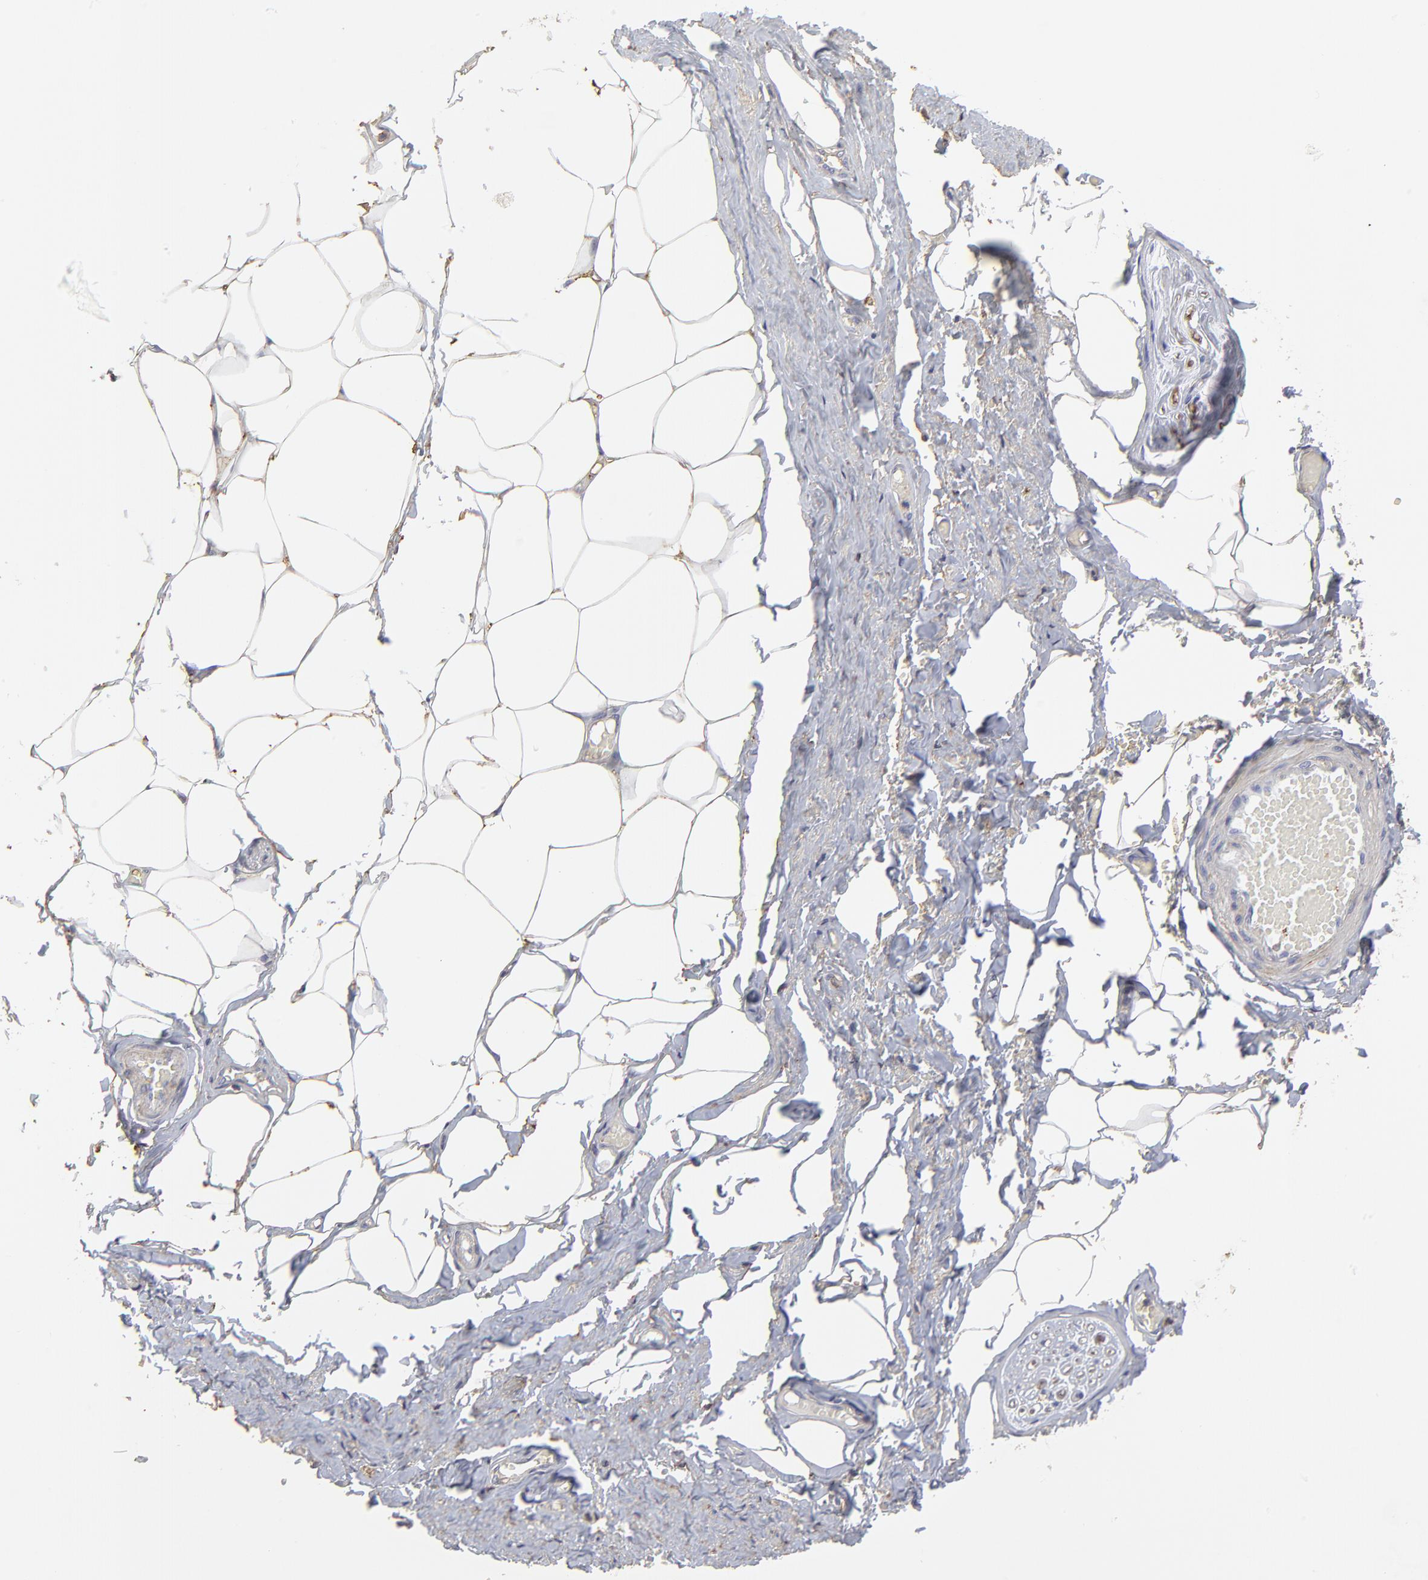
{"staining": {"intensity": "weak", "quantity": "25%-75%", "location": "cytoplasmic/membranous"}, "tissue": "adipose tissue", "cell_type": "Adipocytes", "image_type": "normal", "snomed": [{"axis": "morphology", "description": "Normal tissue, NOS"}, {"axis": "topography", "description": "Soft tissue"}, {"axis": "topography", "description": "Peripheral nerve tissue"}], "caption": "IHC image of normal human adipose tissue stained for a protein (brown), which displays low levels of weak cytoplasmic/membranous staining in about 25%-75% of adipocytes.", "gene": "ANXA6", "patient": {"sex": "female", "age": 68}}